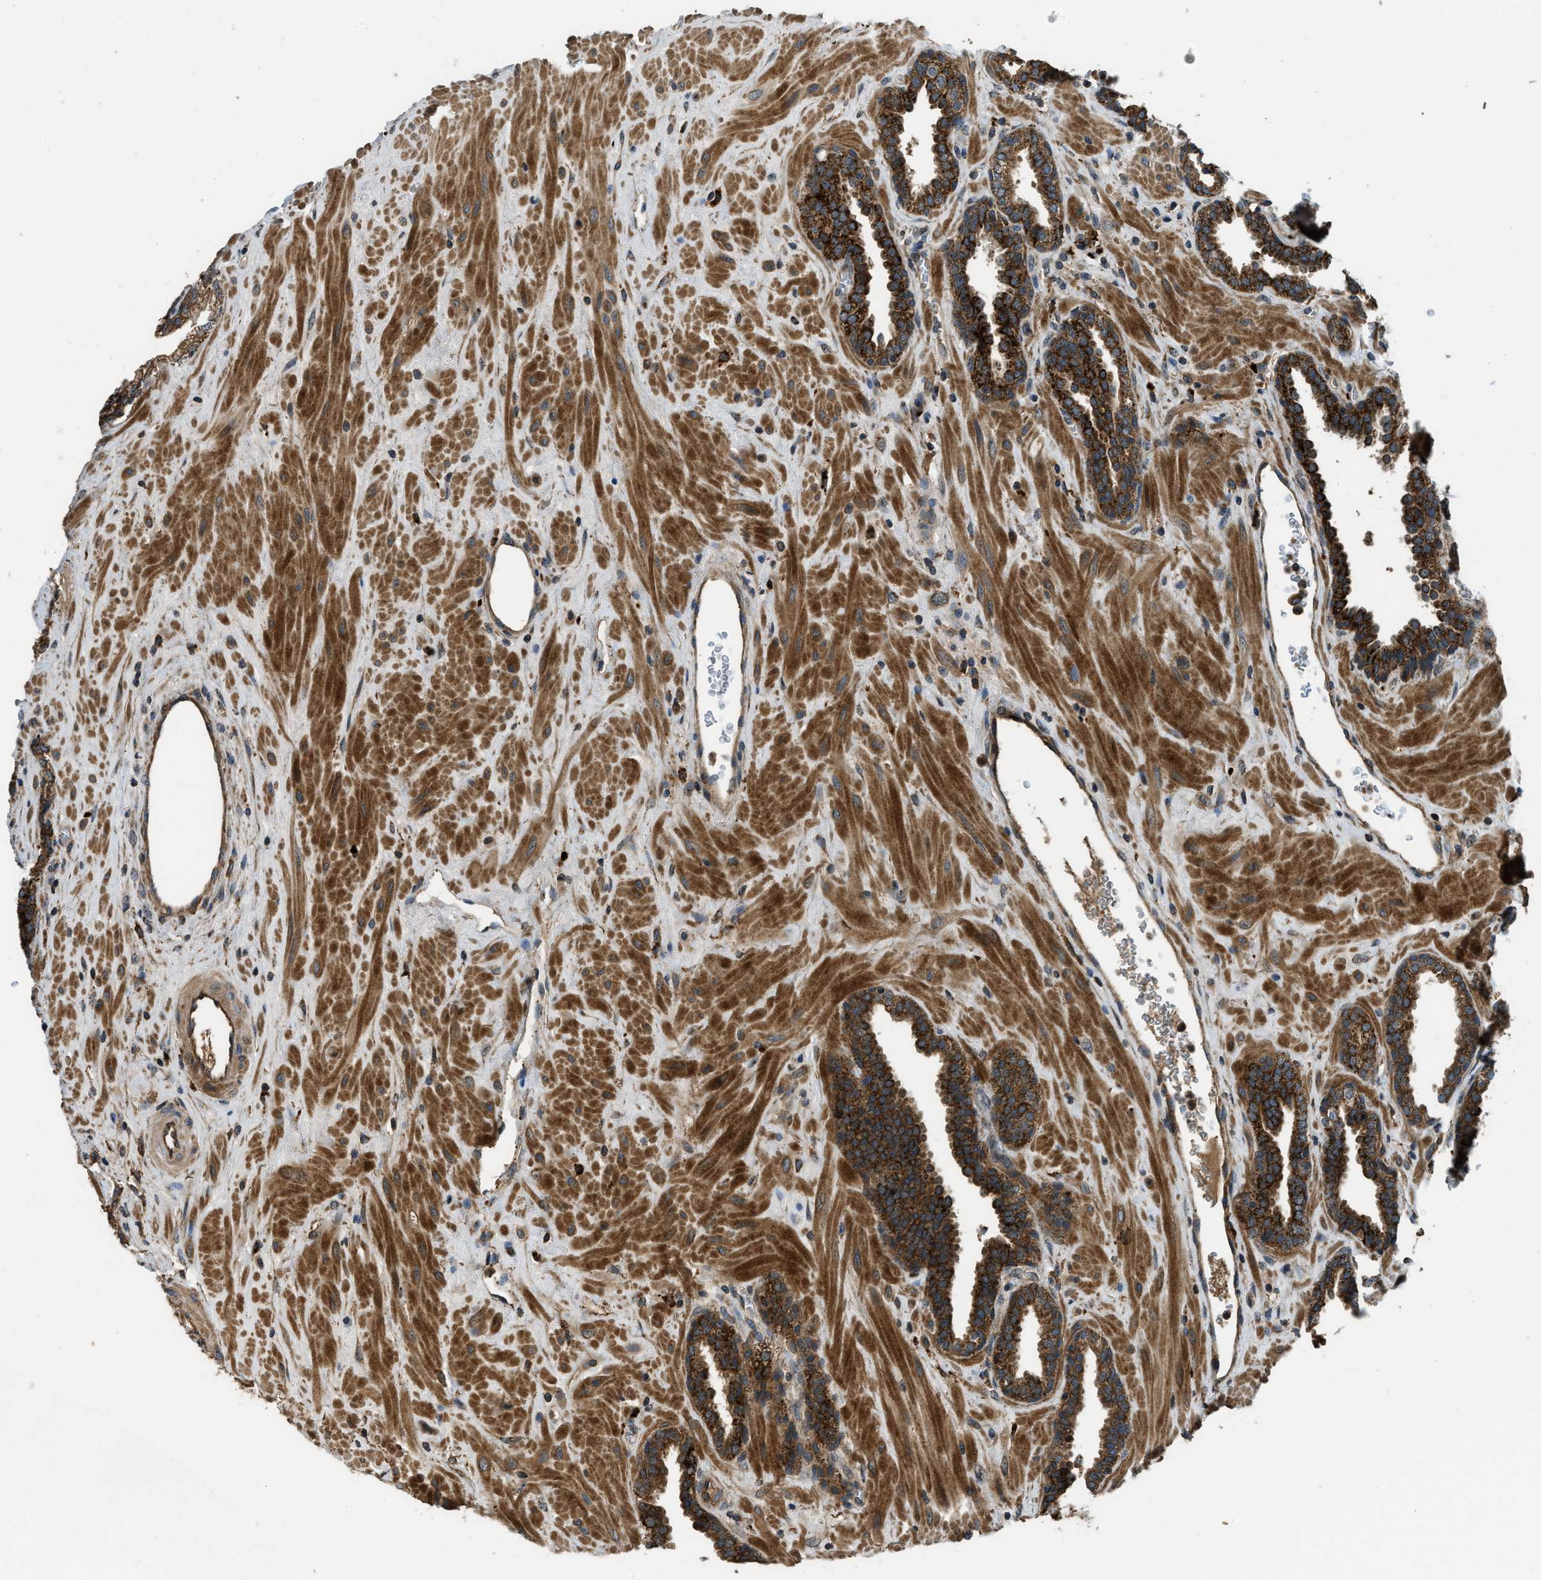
{"staining": {"intensity": "strong", "quantity": ">75%", "location": "cytoplasmic/membranous"}, "tissue": "prostate", "cell_type": "Glandular cells", "image_type": "normal", "snomed": [{"axis": "morphology", "description": "Normal tissue, NOS"}, {"axis": "topography", "description": "Prostate"}], "caption": "Prostate stained with immunohistochemistry (IHC) reveals strong cytoplasmic/membranous positivity in about >75% of glandular cells. (Stains: DAB in brown, nuclei in blue, Microscopy: brightfield microscopy at high magnification).", "gene": "GGH", "patient": {"sex": "male", "age": 51}}